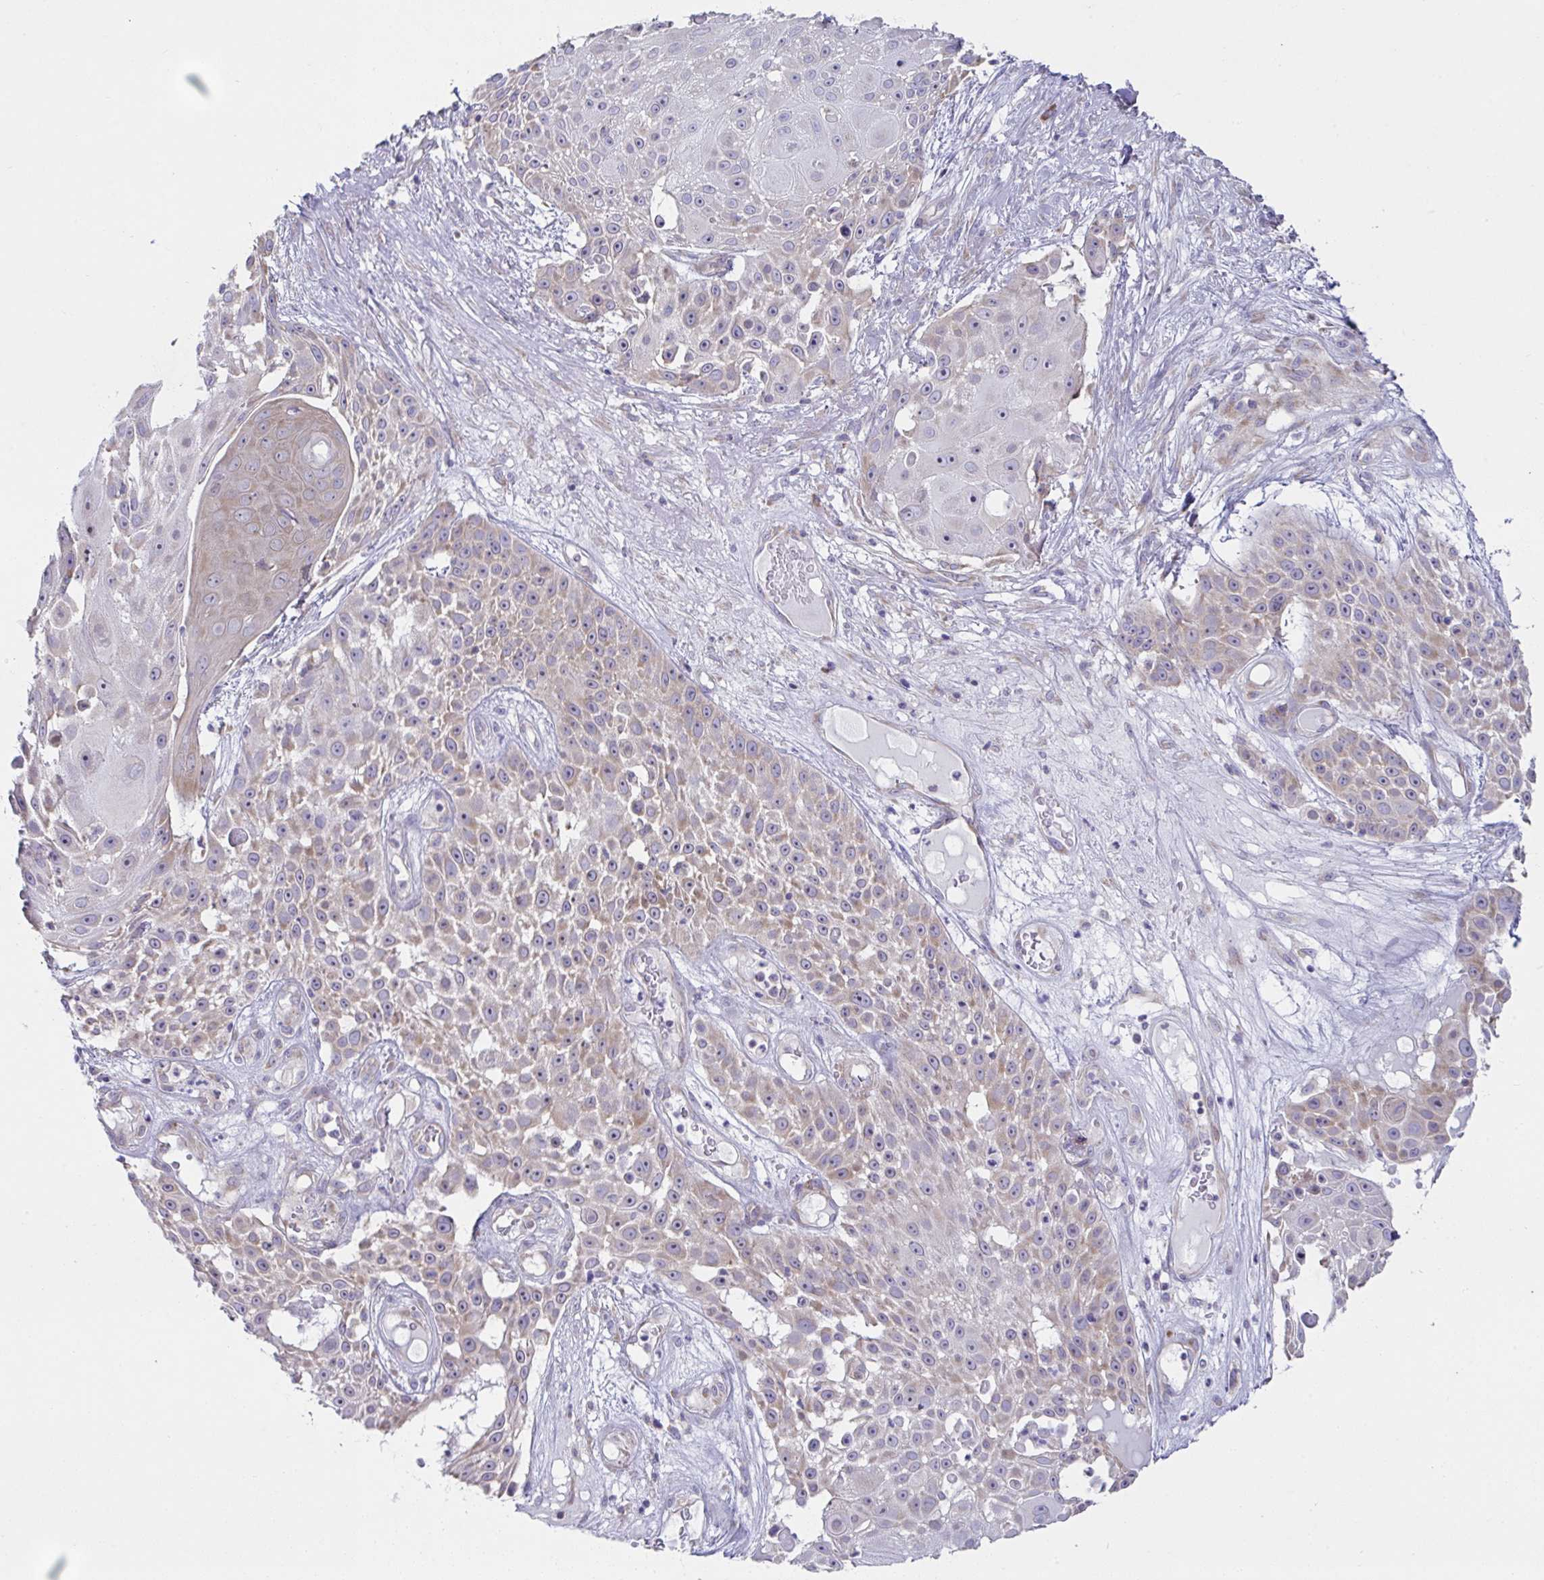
{"staining": {"intensity": "weak", "quantity": "25%-75%", "location": "cytoplasmic/membranous"}, "tissue": "skin cancer", "cell_type": "Tumor cells", "image_type": "cancer", "snomed": [{"axis": "morphology", "description": "Squamous cell carcinoma, NOS"}, {"axis": "topography", "description": "Skin"}], "caption": "Protein analysis of squamous cell carcinoma (skin) tissue shows weak cytoplasmic/membranous positivity in about 25%-75% of tumor cells.", "gene": "FAU", "patient": {"sex": "female", "age": 86}}